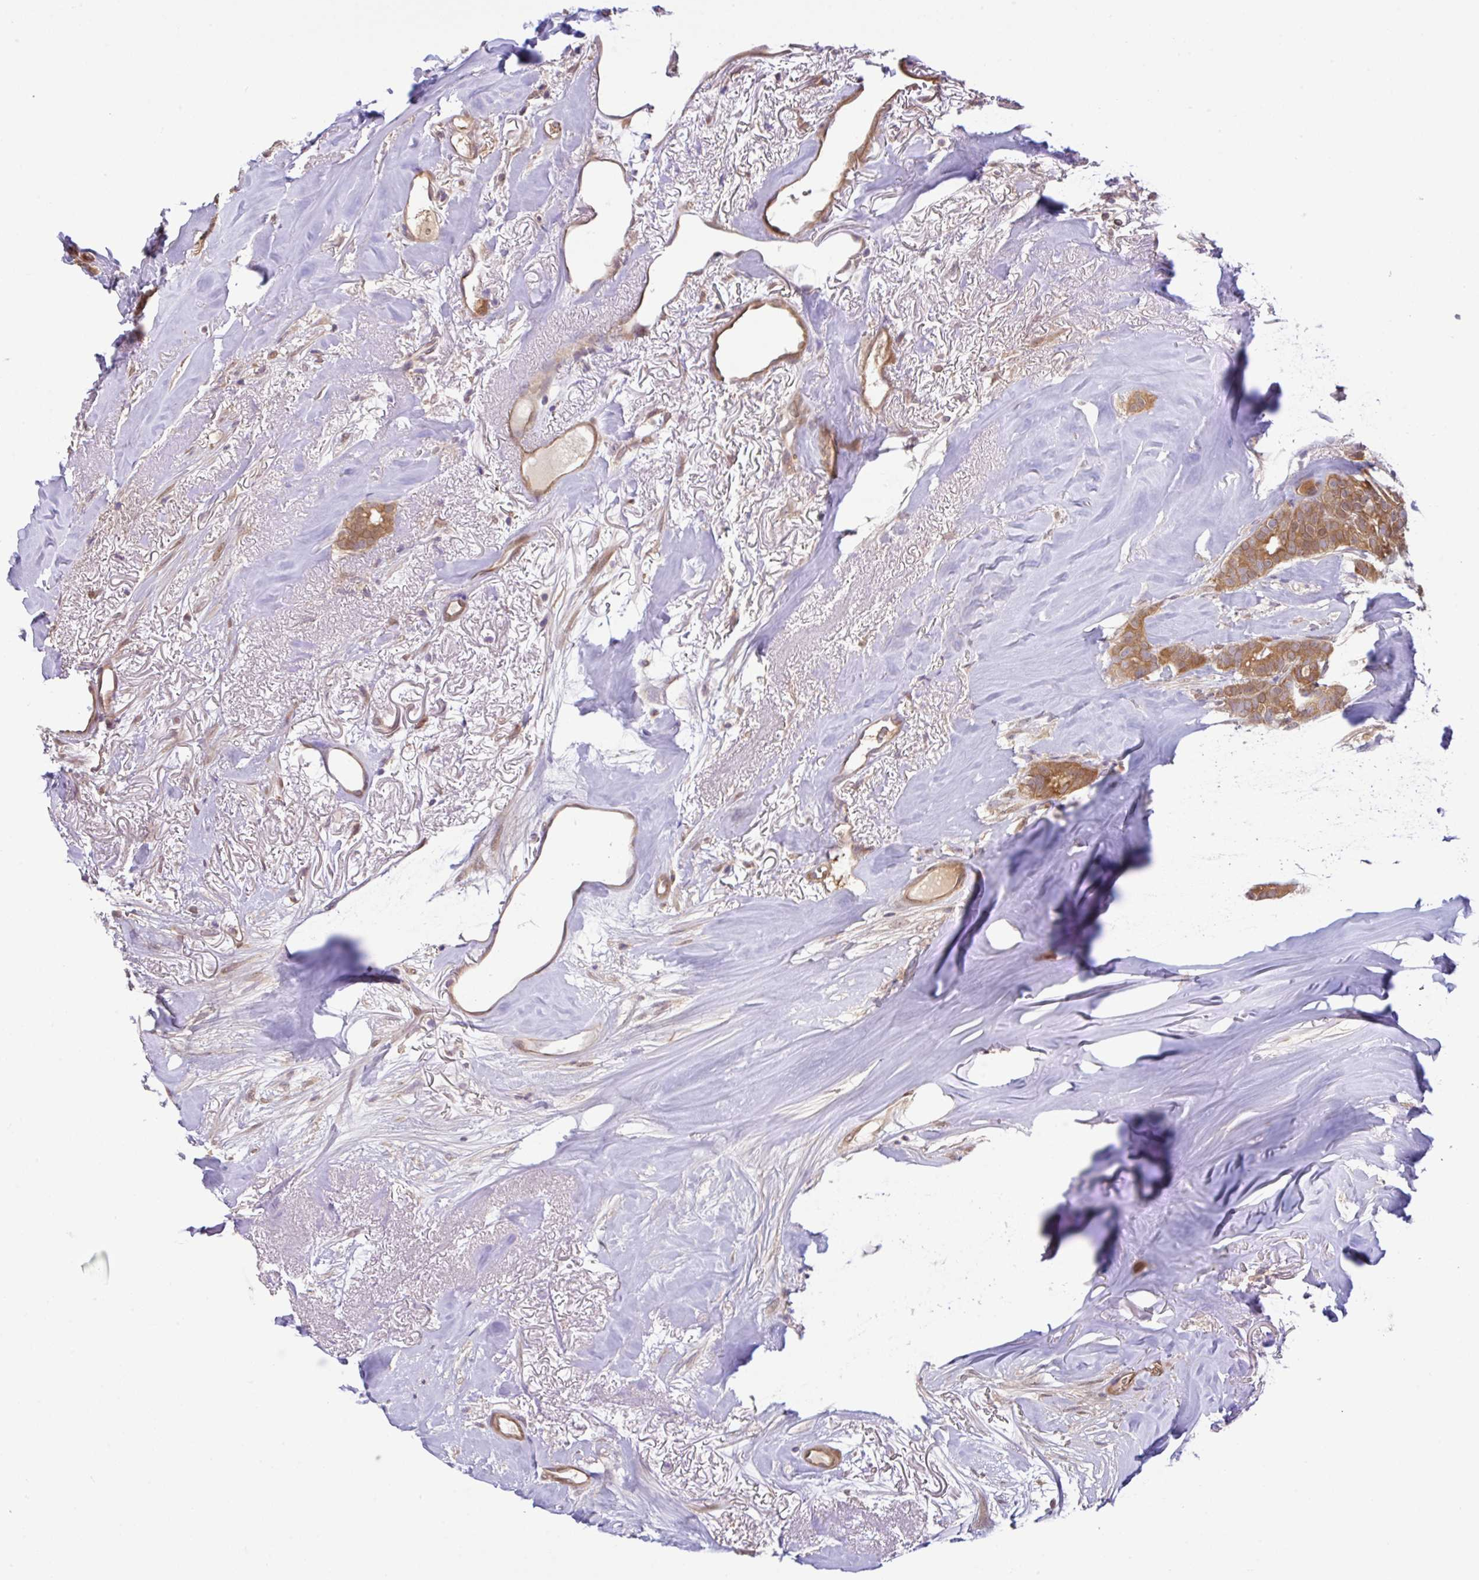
{"staining": {"intensity": "moderate", "quantity": ">75%", "location": "cytoplasmic/membranous"}, "tissue": "breast cancer", "cell_type": "Tumor cells", "image_type": "cancer", "snomed": [{"axis": "morphology", "description": "Duct carcinoma"}, {"axis": "topography", "description": "Breast"}], "caption": "Immunohistochemistry image of human breast invasive ductal carcinoma stained for a protein (brown), which exhibits medium levels of moderate cytoplasmic/membranous staining in approximately >75% of tumor cells.", "gene": "UBE4A", "patient": {"sex": "female", "age": 84}}